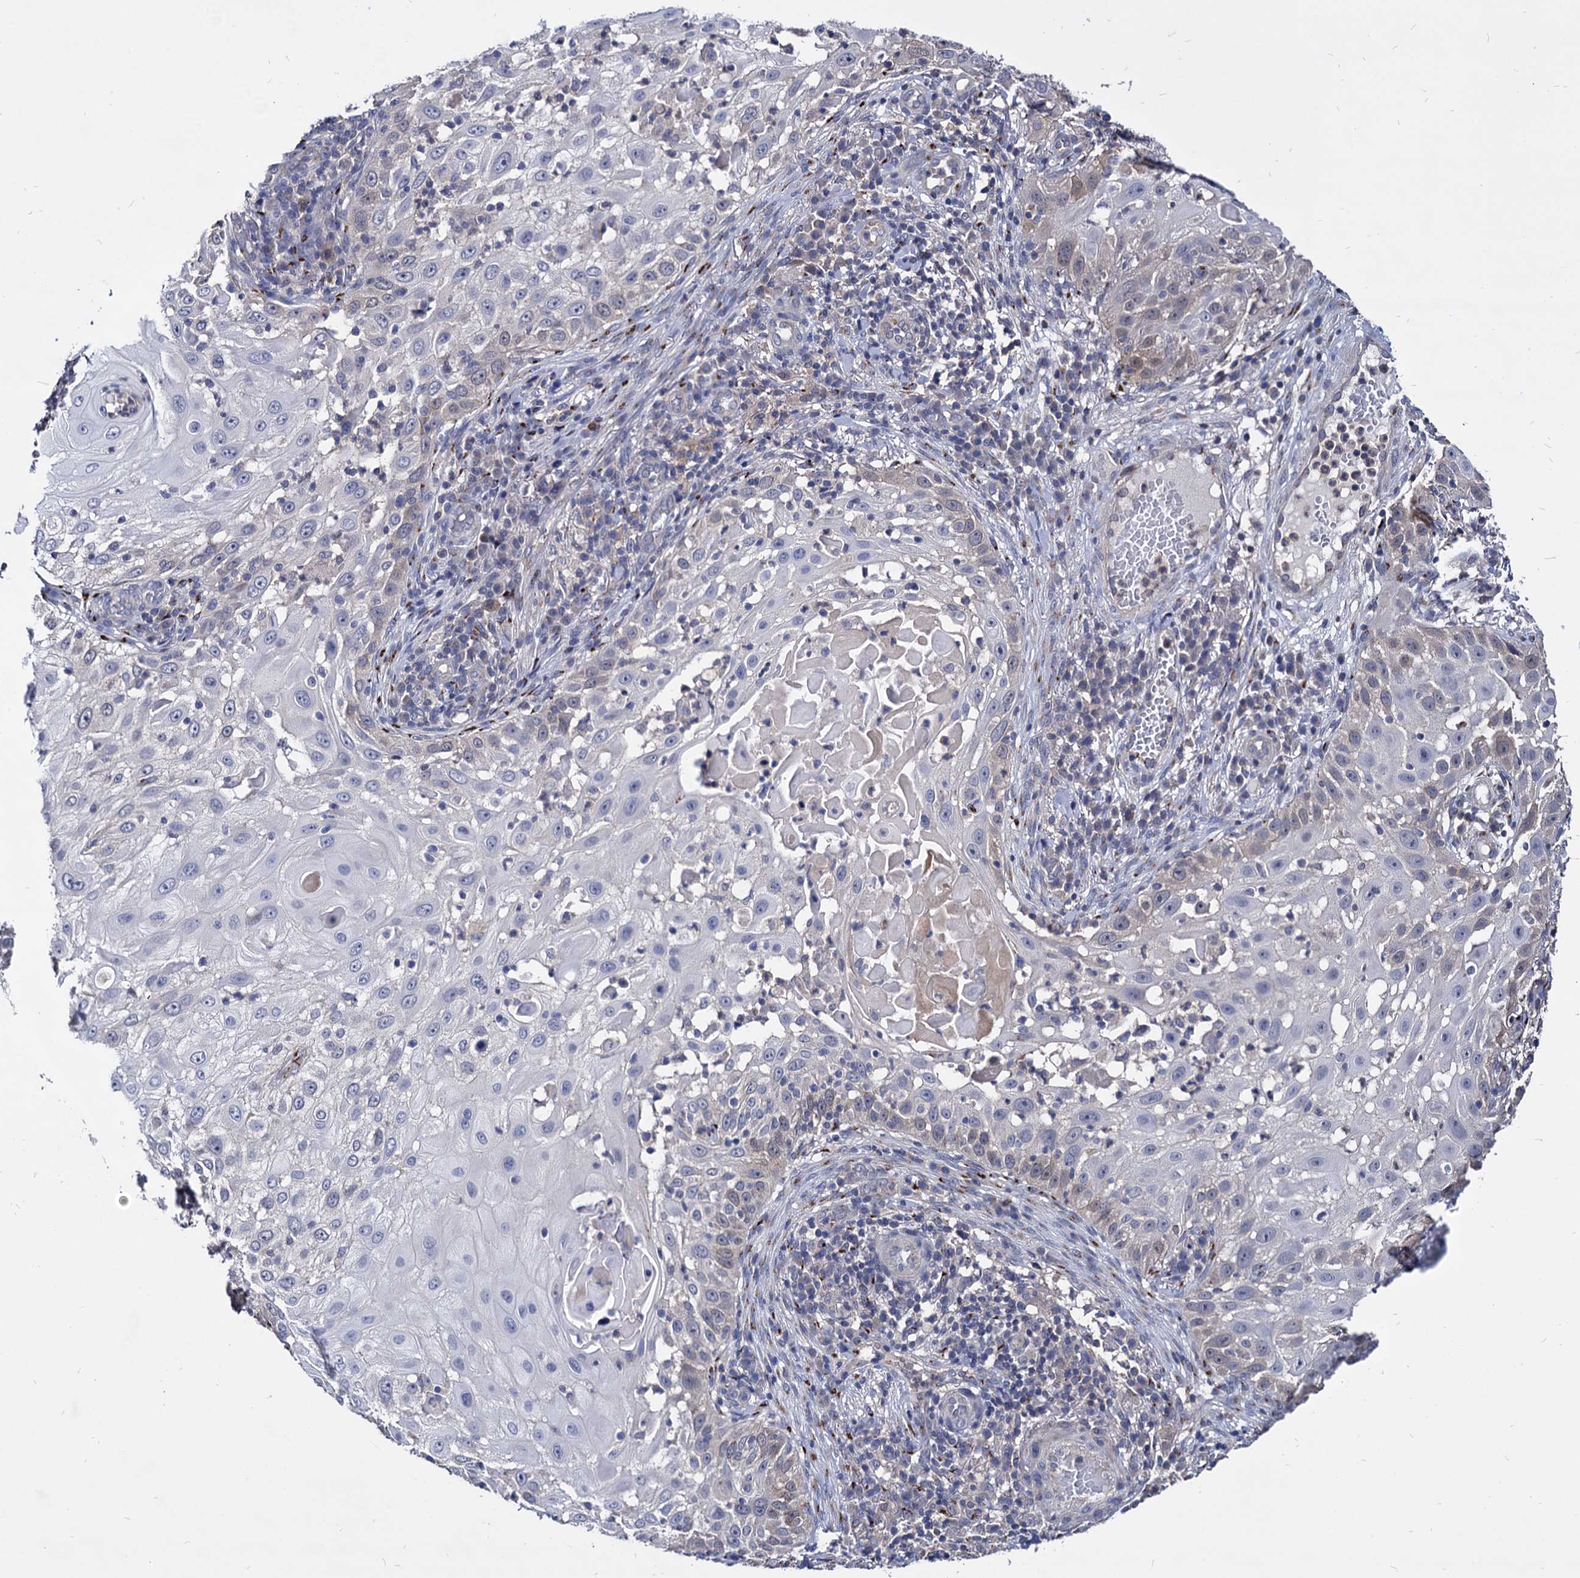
{"staining": {"intensity": "negative", "quantity": "none", "location": "none"}, "tissue": "skin cancer", "cell_type": "Tumor cells", "image_type": "cancer", "snomed": [{"axis": "morphology", "description": "Squamous cell carcinoma, NOS"}, {"axis": "topography", "description": "Skin"}], "caption": "Immunohistochemical staining of skin cancer exhibits no significant staining in tumor cells.", "gene": "ESD", "patient": {"sex": "female", "age": 44}}